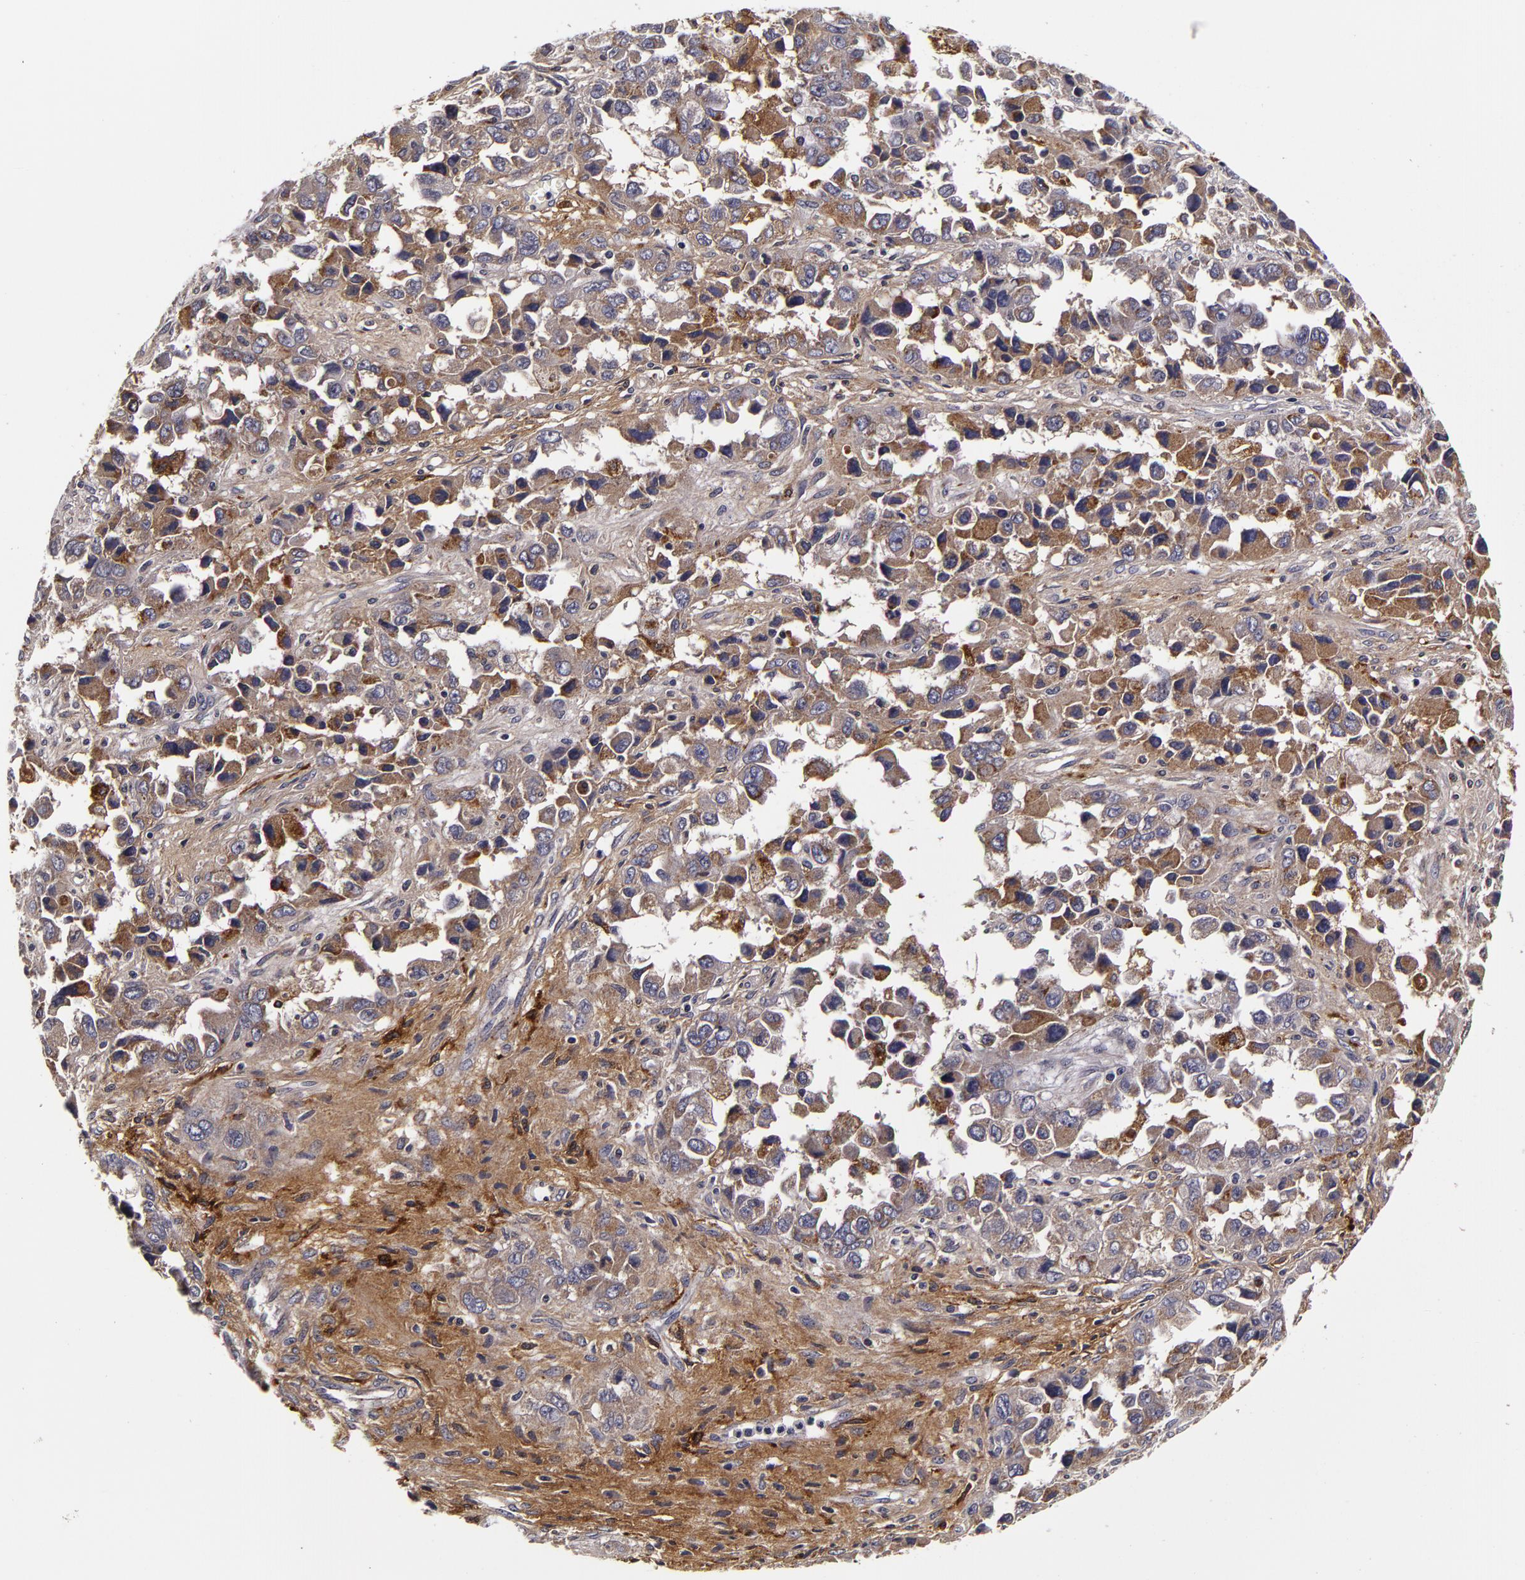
{"staining": {"intensity": "moderate", "quantity": ">75%", "location": "cytoplasmic/membranous"}, "tissue": "ovarian cancer", "cell_type": "Tumor cells", "image_type": "cancer", "snomed": [{"axis": "morphology", "description": "Cystadenocarcinoma, serous, NOS"}, {"axis": "topography", "description": "Ovary"}], "caption": "Immunohistochemical staining of ovarian serous cystadenocarcinoma exhibits moderate cytoplasmic/membranous protein positivity in about >75% of tumor cells.", "gene": "LGALS3BP", "patient": {"sex": "female", "age": 84}}